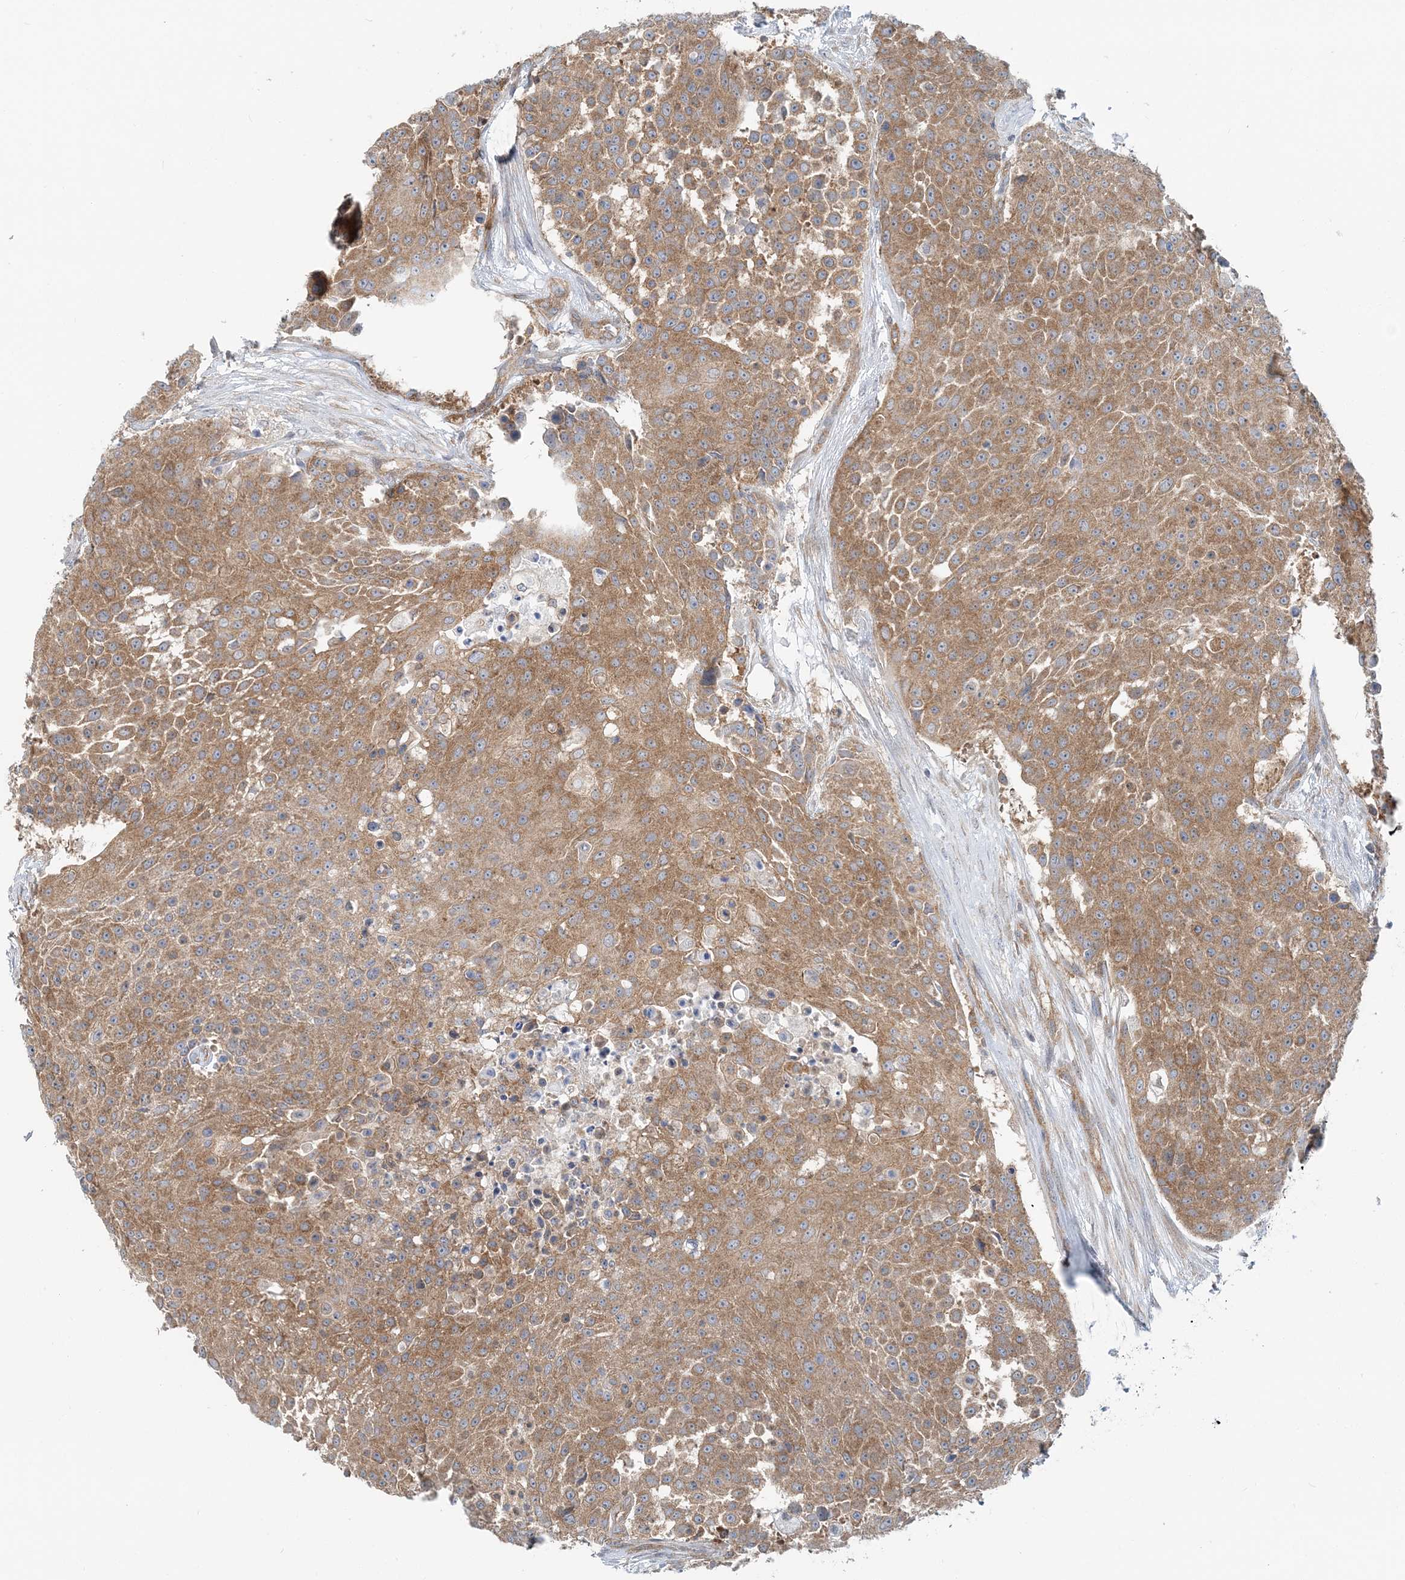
{"staining": {"intensity": "moderate", "quantity": ">75%", "location": "cytoplasmic/membranous"}, "tissue": "urothelial cancer", "cell_type": "Tumor cells", "image_type": "cancer", "snomed": [{"axis": "morphology", "description": "Urothelial carcinoma, High grade"}, {"axis": "topography", "description": "Urinary bladder"}], "caption": "Immunohistochemical staining of urothelial cancer demonstrates moderate cytoplasmic/membranous protein staining in approximately >75% of tumor cells.", "gene": "MOB4", "patient": {"sex": "female", "age": 63}}